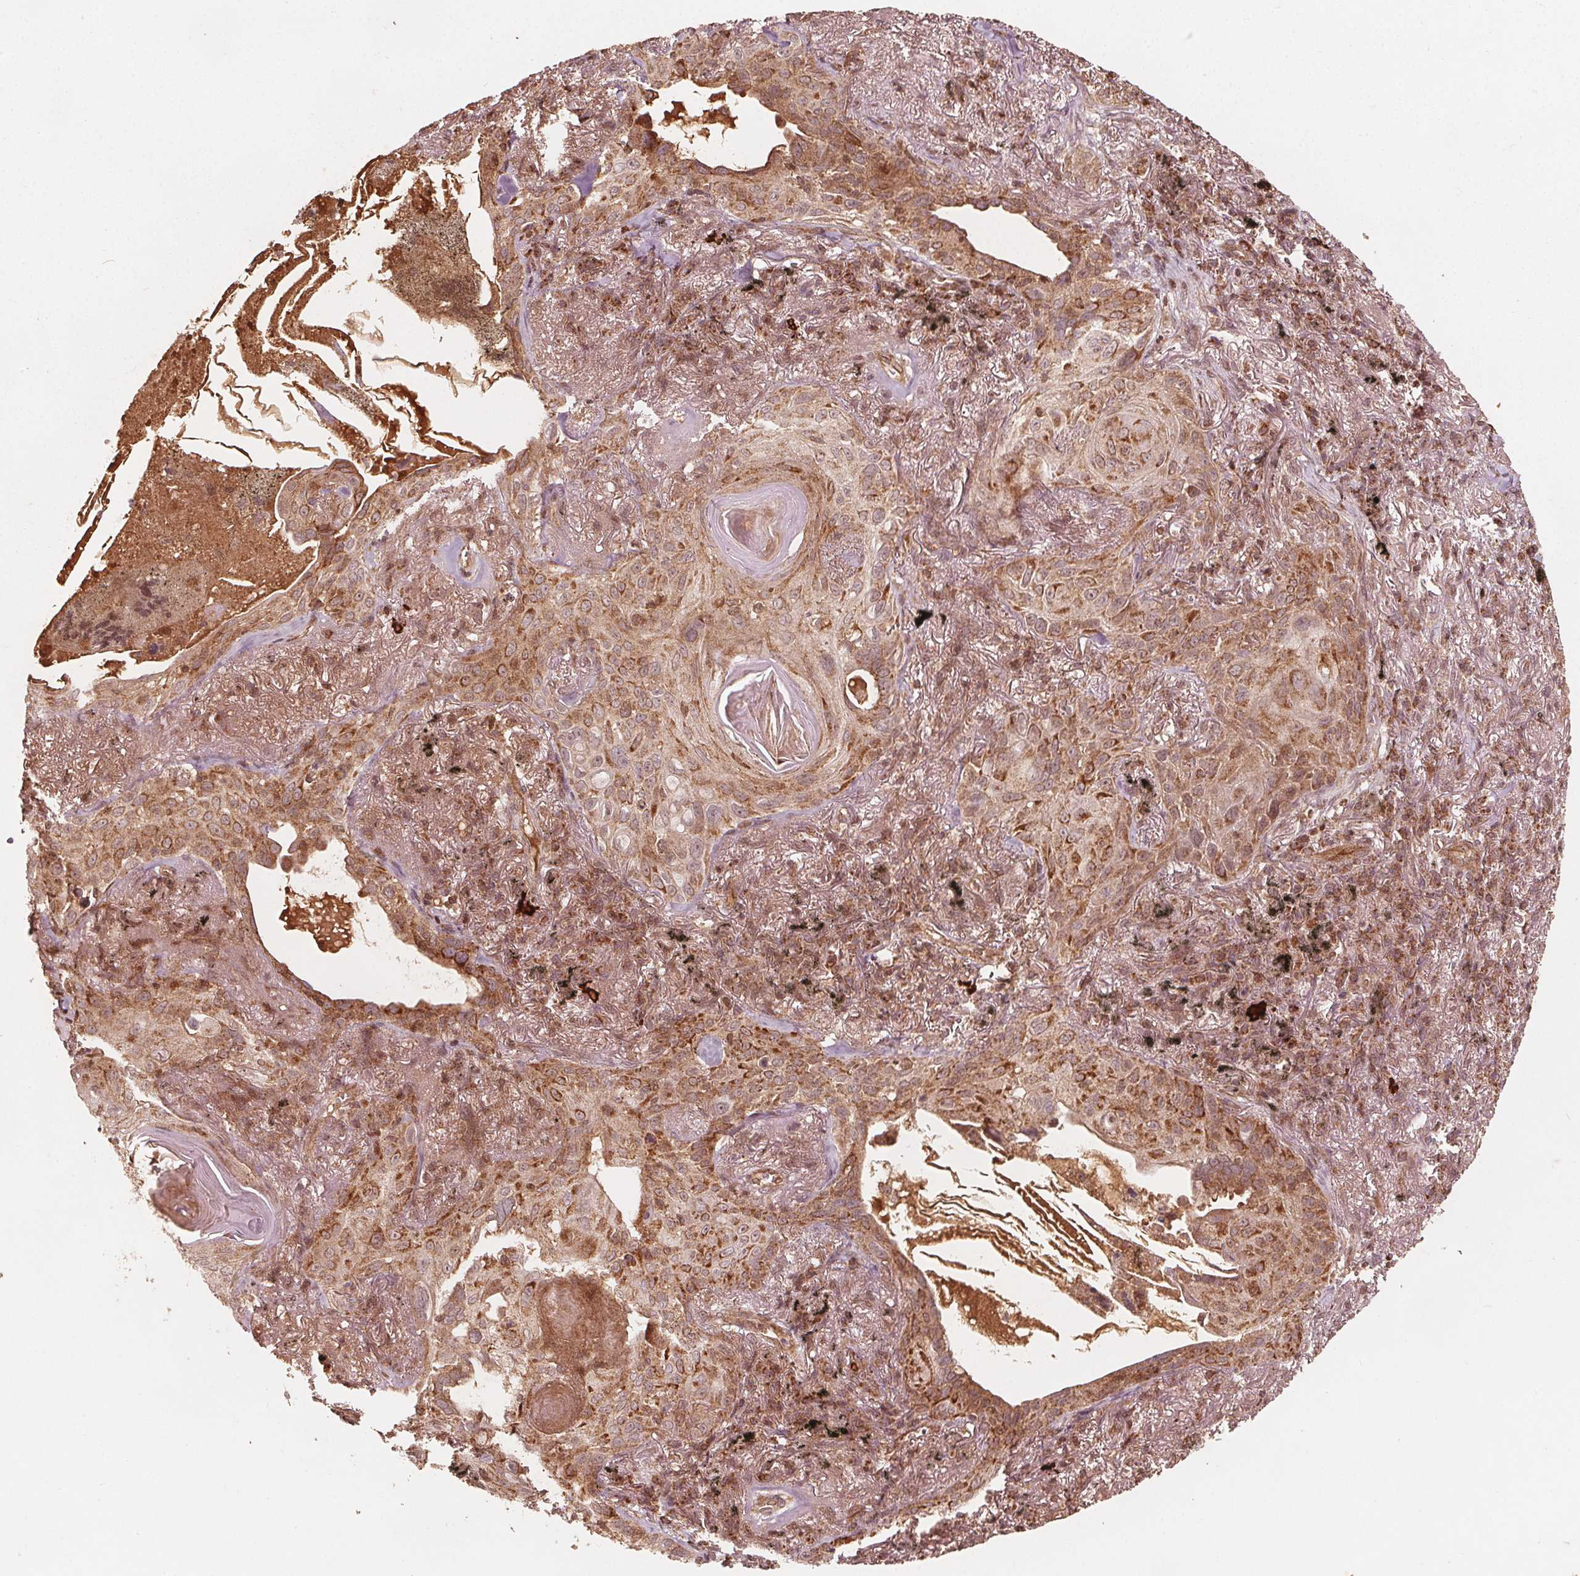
{"staining": {"intensity": "moderate", "quantity": ">75%", "location": "cytoplasmic/membranous"}, "tissue": "lung cancer", "cell_type": "Tumor cells", "image_type": "cancer", "snomed": [{"axis": "morphology", "description": "Squamous cell carcinoma, NOS"}, {"axis": "topography", "description": "Lung"}], "caption": "Tumor cells reveal medium levels of moderate cytoplasmic/membranous positivity in approximately >75% of cells in lung cancer.", "gene": "AIP", "patient": {"sex": "male", "age": 79}}